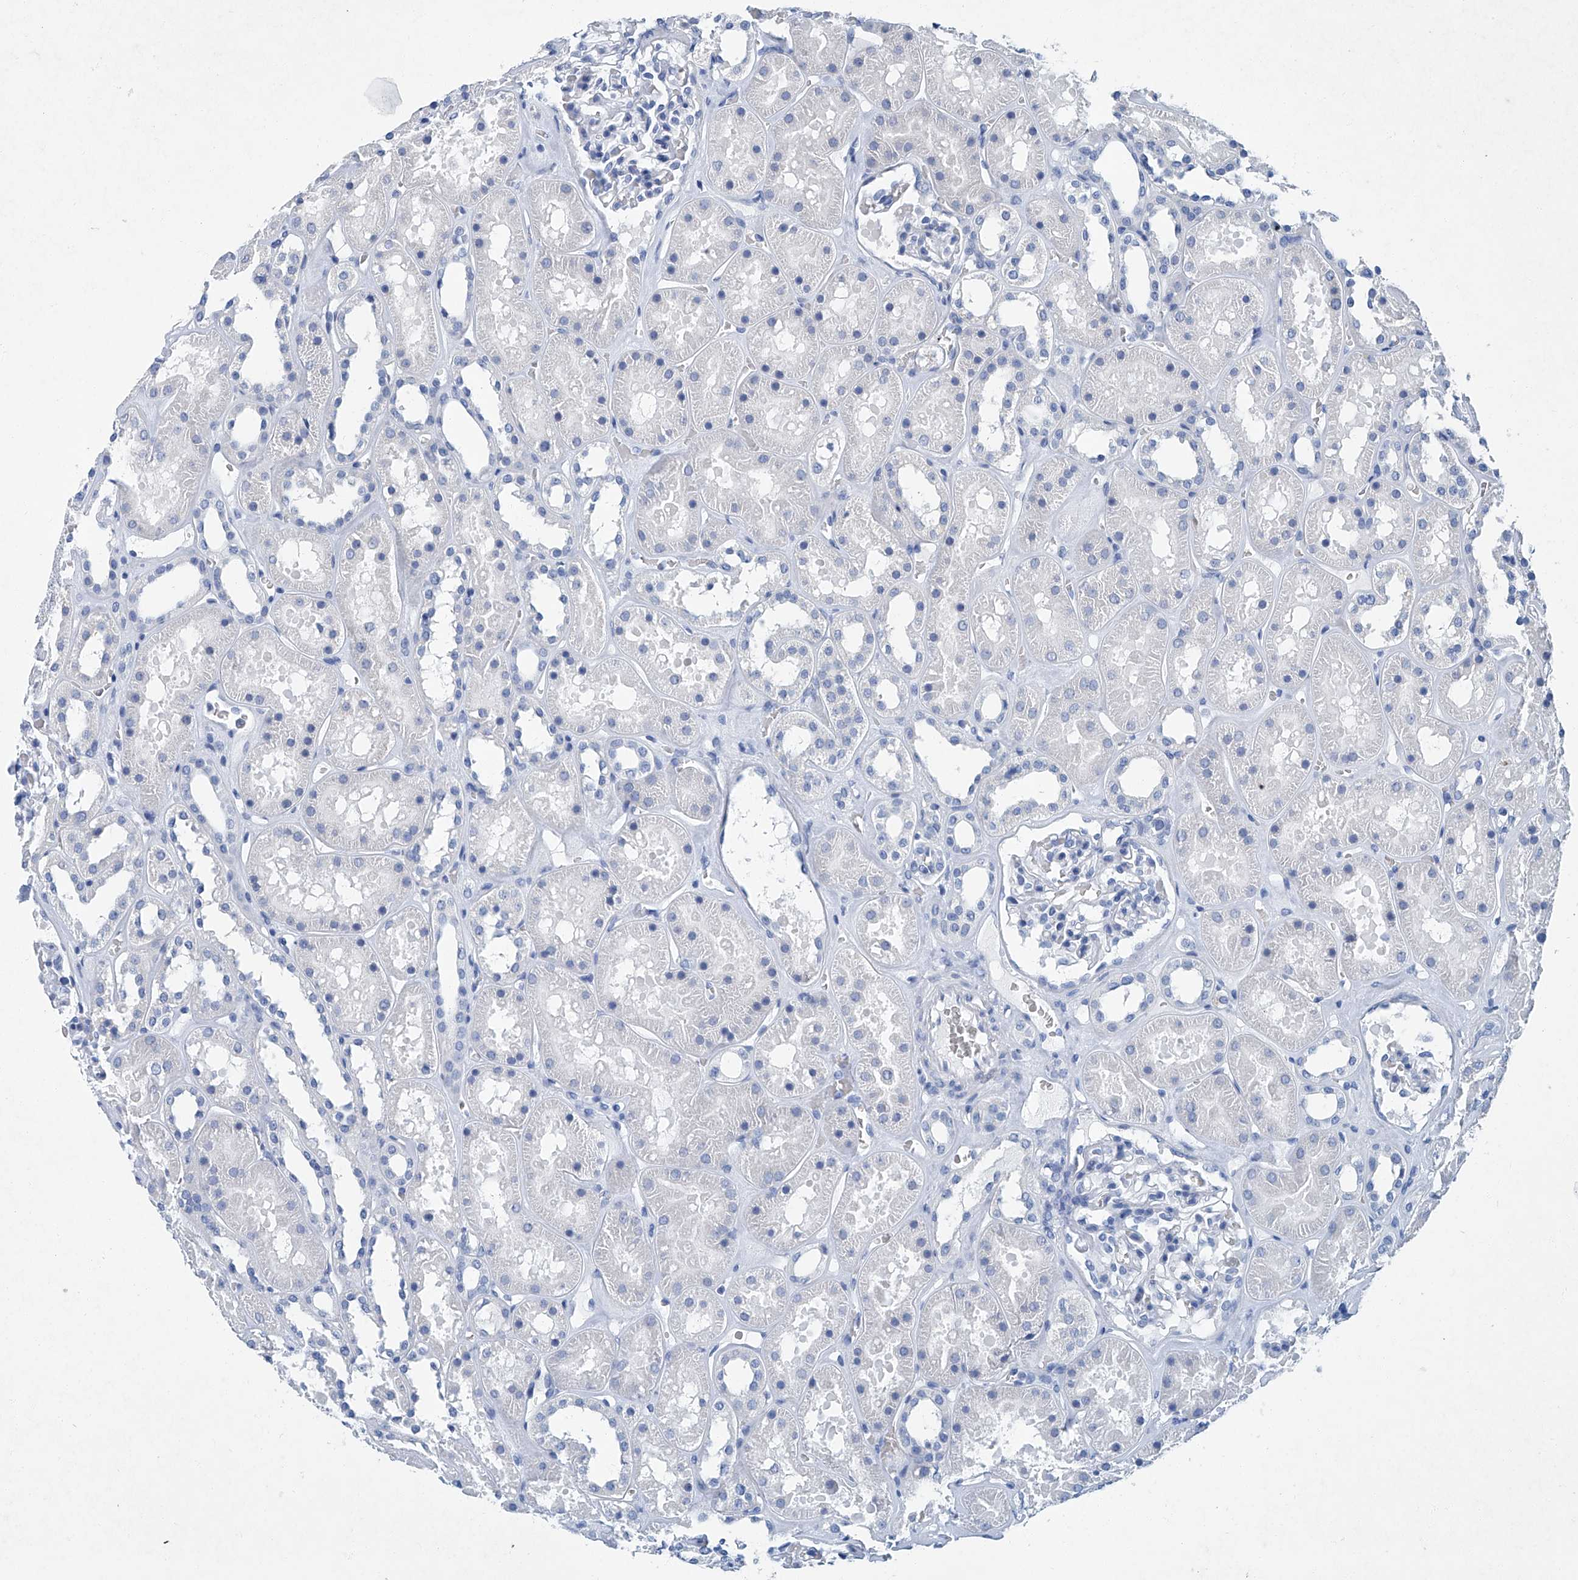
{"staining": {"intensity": "negative", "quantity": "none", "location": "none"}, "tissue": "kidney", "cell_type": "Cells in glomeruli", "image_type": "normal", "snomed": [{"axis": "morphology", "description": "Normal tissue, NOS"}, {"axis": "topography", "description": "Kidney"}], "caption": "An image of human kidney is negative for staining in cells in glomeruli. (DAB (3,3'-diaminobenzidine) immunohistochemistry (IHC) with hematoxylin counter stain).", "gene": "CYP2A7", "patient": {"sex": "female", "age": 41}}